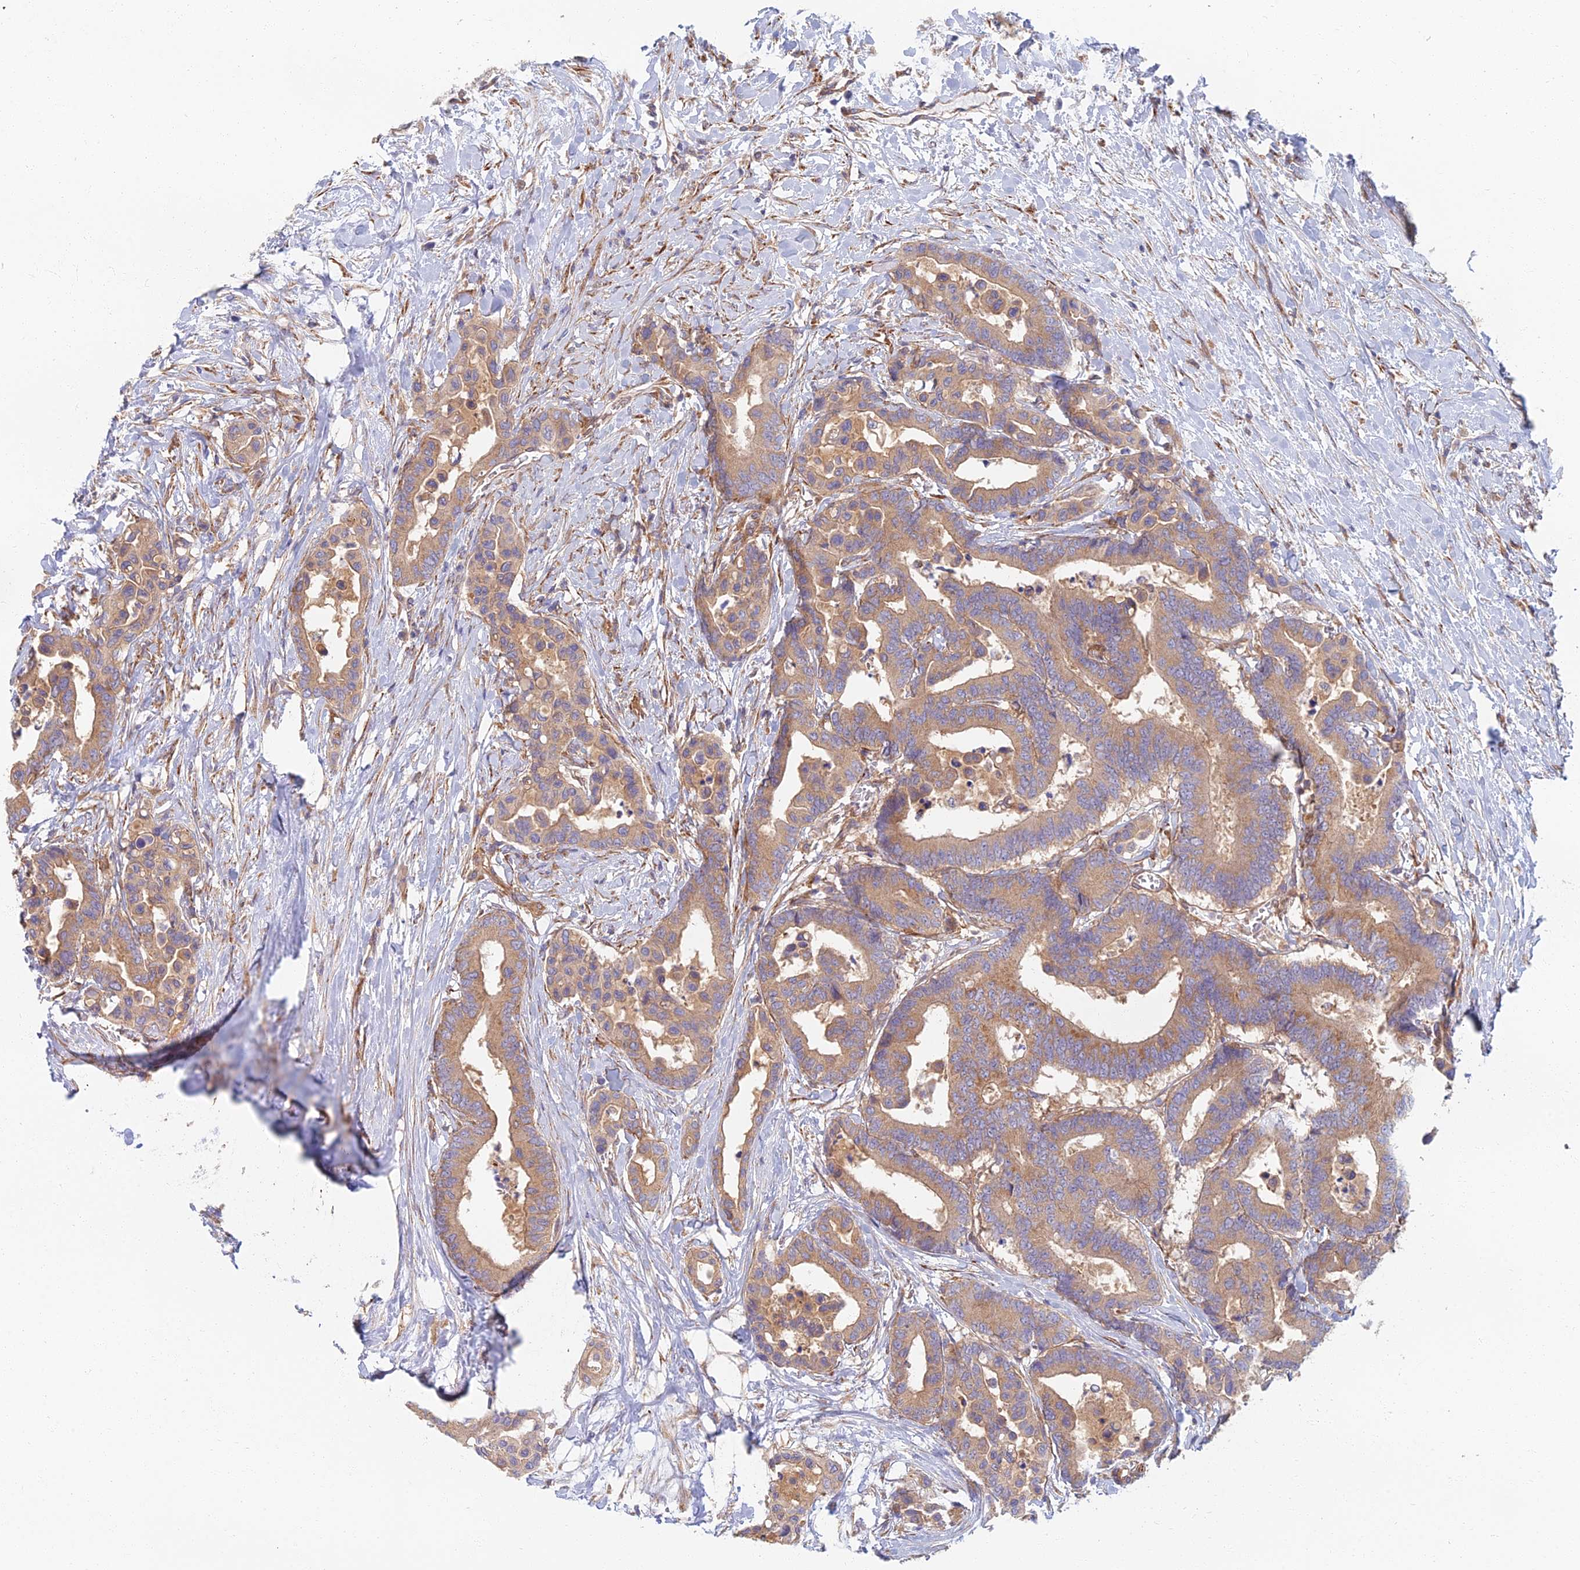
{"staining": {"intensity": "moderate", "quantity": ">75%", "location": "cytoplasmic/membranous"}, "tissue": "colorectal cancer", "cell_type": "Tumor cells", "image_type": "cancer", "snomed": [{"axis": "morphology", "description": "Normal tissue, NOS"}, {"axis": "morphology", "description": "Adenocarcinoma, NOS"}, {"axis": "topography", "description": "Colon"}], "caption": "Immunohistochemical staining of human colorectal cancer (adenocarcinoma) displays moderate cytoplasmic/membranous protein expression in approximately >75% of tumor cells. (IHC, brightfield microscopy, high magnification).", "gene": "RBSN", "patient": {"sex": "male", "age": 82}}